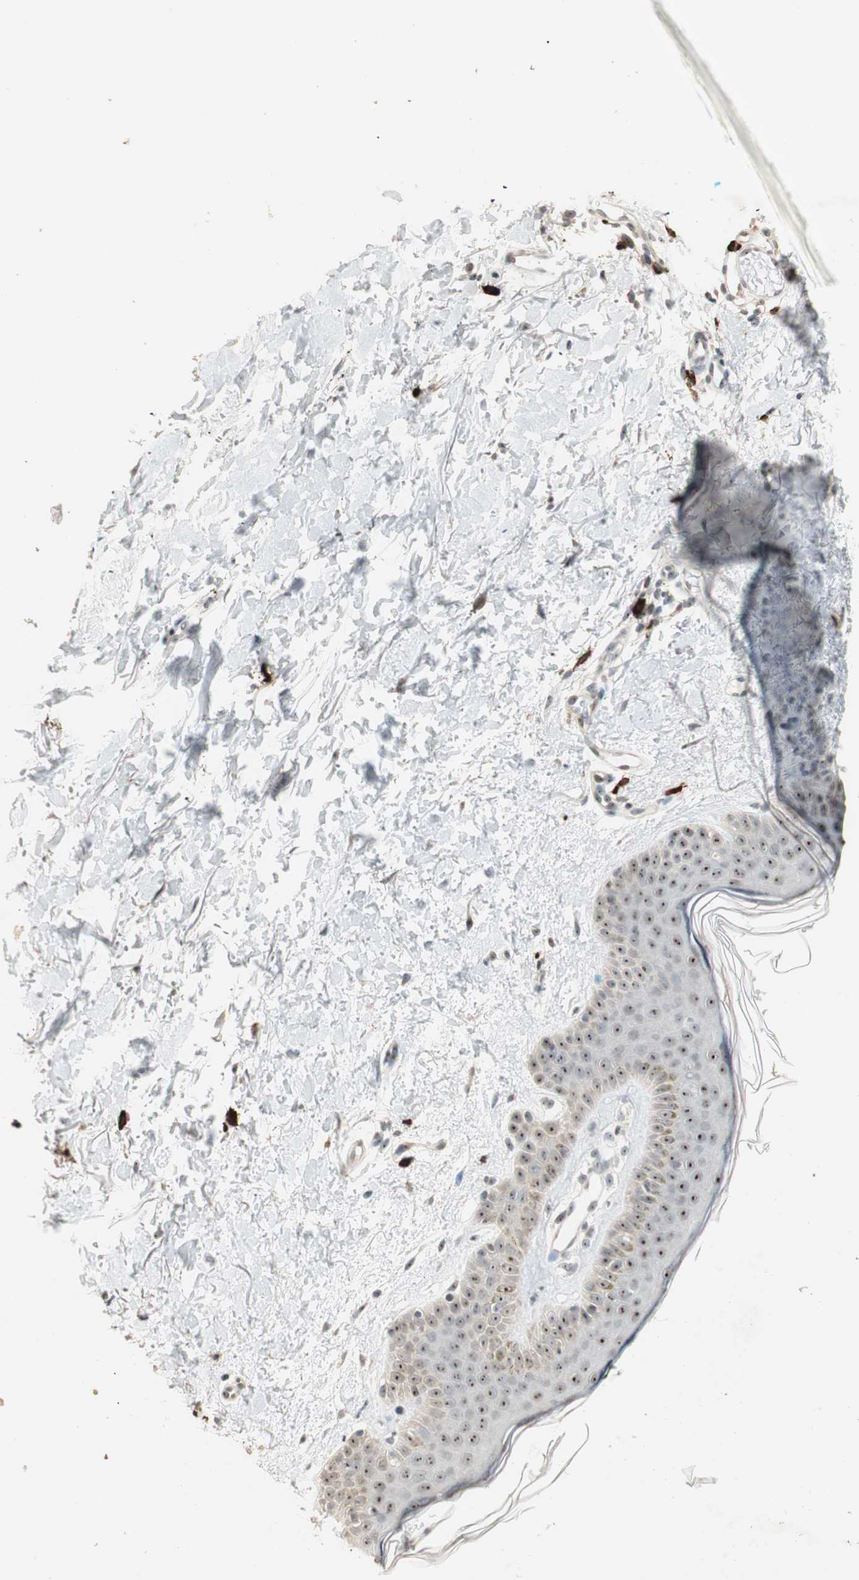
{"staining": {"intensity": "moderate", "quantity": ">75%", "location": "nuclear"}, "tissue": "skin", "cell_type": "Fibroblasts", "image_type": "normal", "snomed": [{"axis": "morphology", "description": "Normal tissue, NOS"}, {"axis": "topography", "description": "Skin"}], "caption": "Moderate nuclear staining for a protein is present in about >75% of fibroblasts of benign skin using immunohistochemistry (IHC).", "gene": "ETV4", "patient": {"sex": "female", "age": 56}}